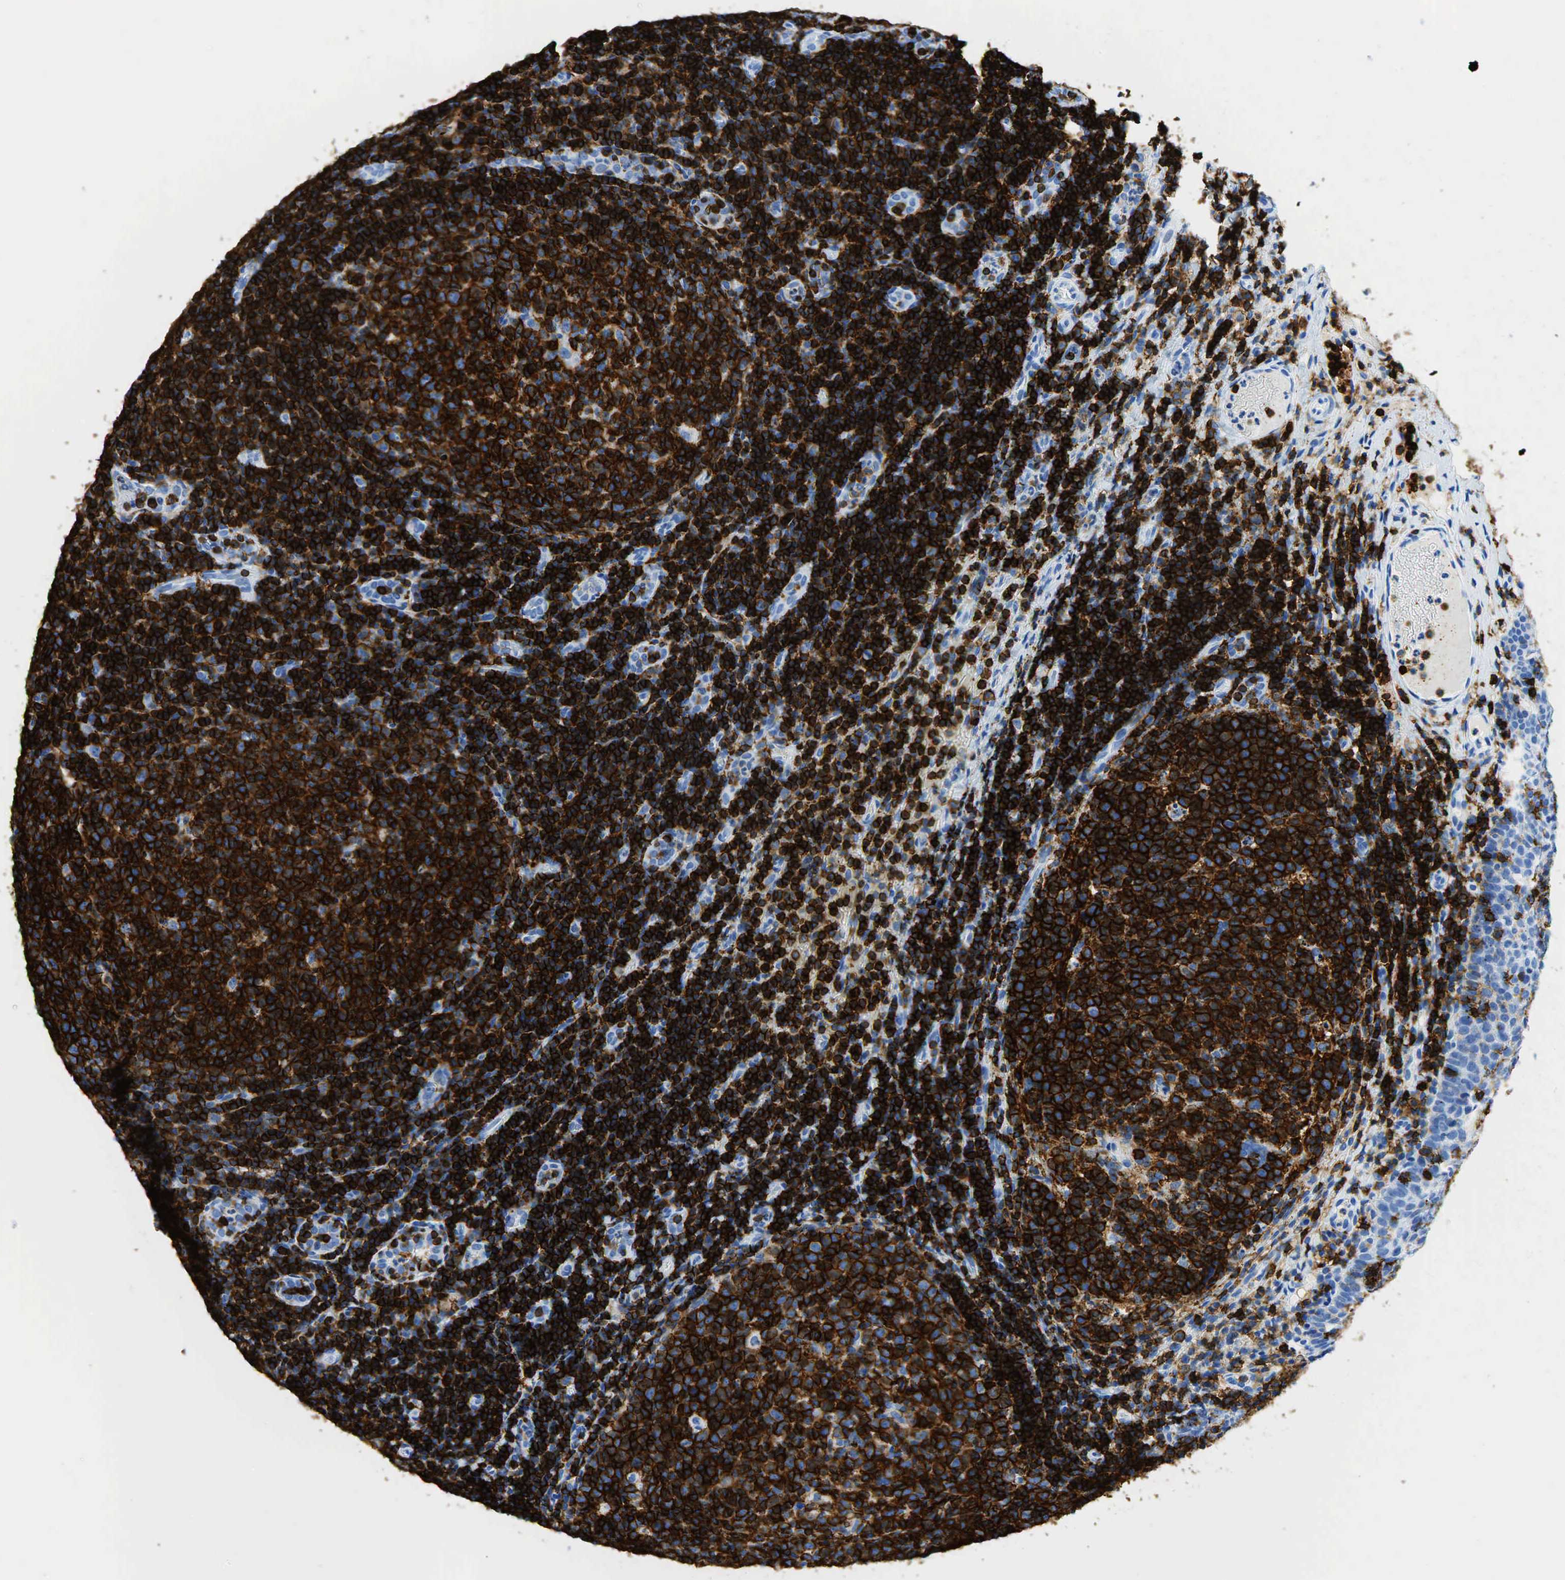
{"staining": {"intensity": "strong", "quantity": ">75%", "location": "cytoplasmic/membranous"}, "tissue": "tonsil", "cell_type": "Germinal center cells", "image_type": "normal", "snomed": [{"axis": "morphology", "description": "Normal tissue, NOS"}, {"axis": "topography", "description": "Tonsil"}], "caption": "Protein expression analysis of benign human tonsil reveals strong cytoplasmic/membranous expression in approximately >75% of germinal center cells. (Stains: DAB in brown, nuclei in blue, Microscopy: brightfield microscopy at high magnification).", "gene": "PTPRC", "patient": {"sex": "female", "age": 3}}